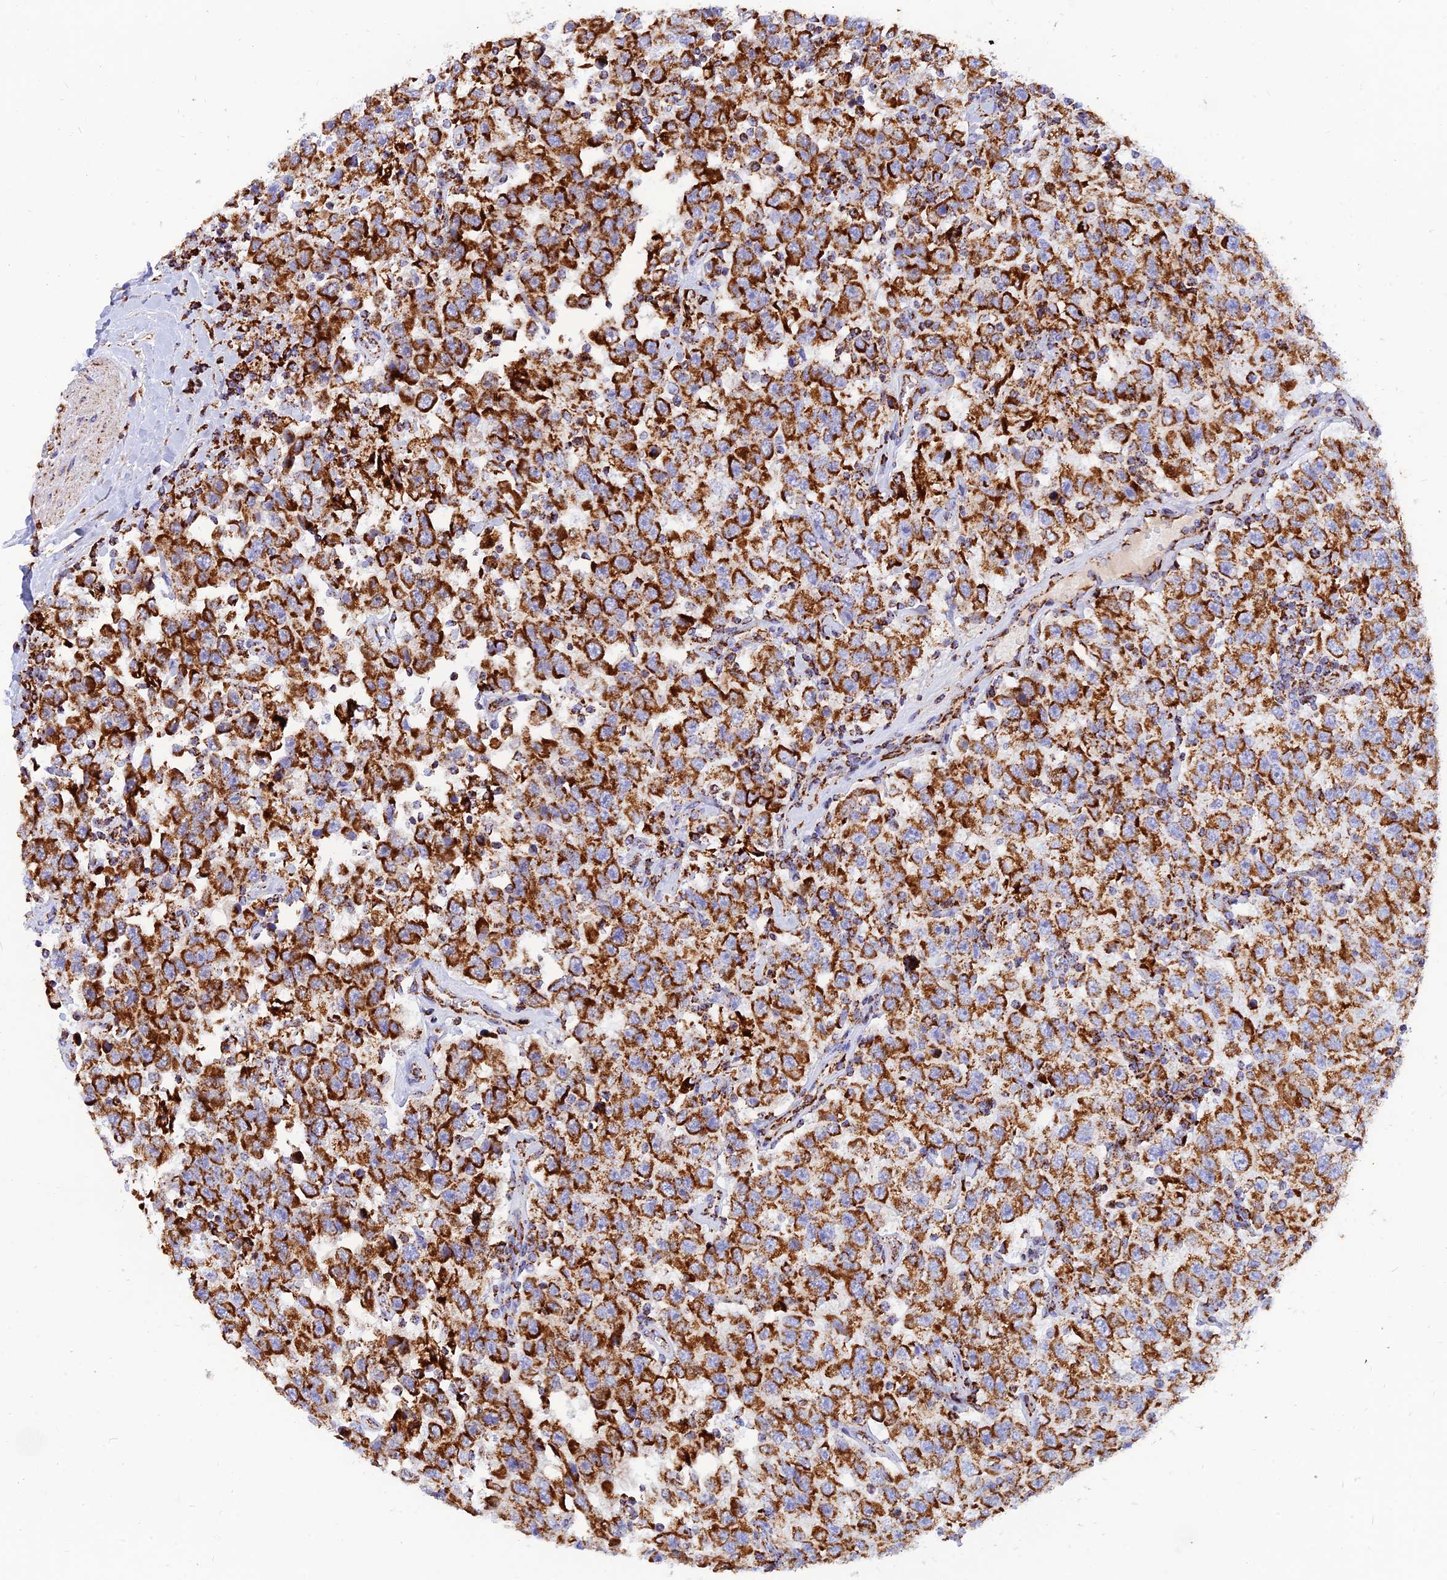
{"staining": {"intensity": "strong", "quantity": ">75%", "location": "cytoplasmic/membranous"}, "tissue": "testis cancer", "cell_type": "Tumor cells", "image_type": "cancer", "snomed": [{"axis": "morphology", "description": "Seminoma, NOS"}, {"axis": "topography", "description": "Testis"}], "caption": "Human testis cancer (seminoma) stained with a brown dye exhibits strong cytoplasmic/membranous positive positivity in approximately >75% of tumor cells.", "gene": "NDUFB6", "patient": {"sex": "male", "age": 41}}